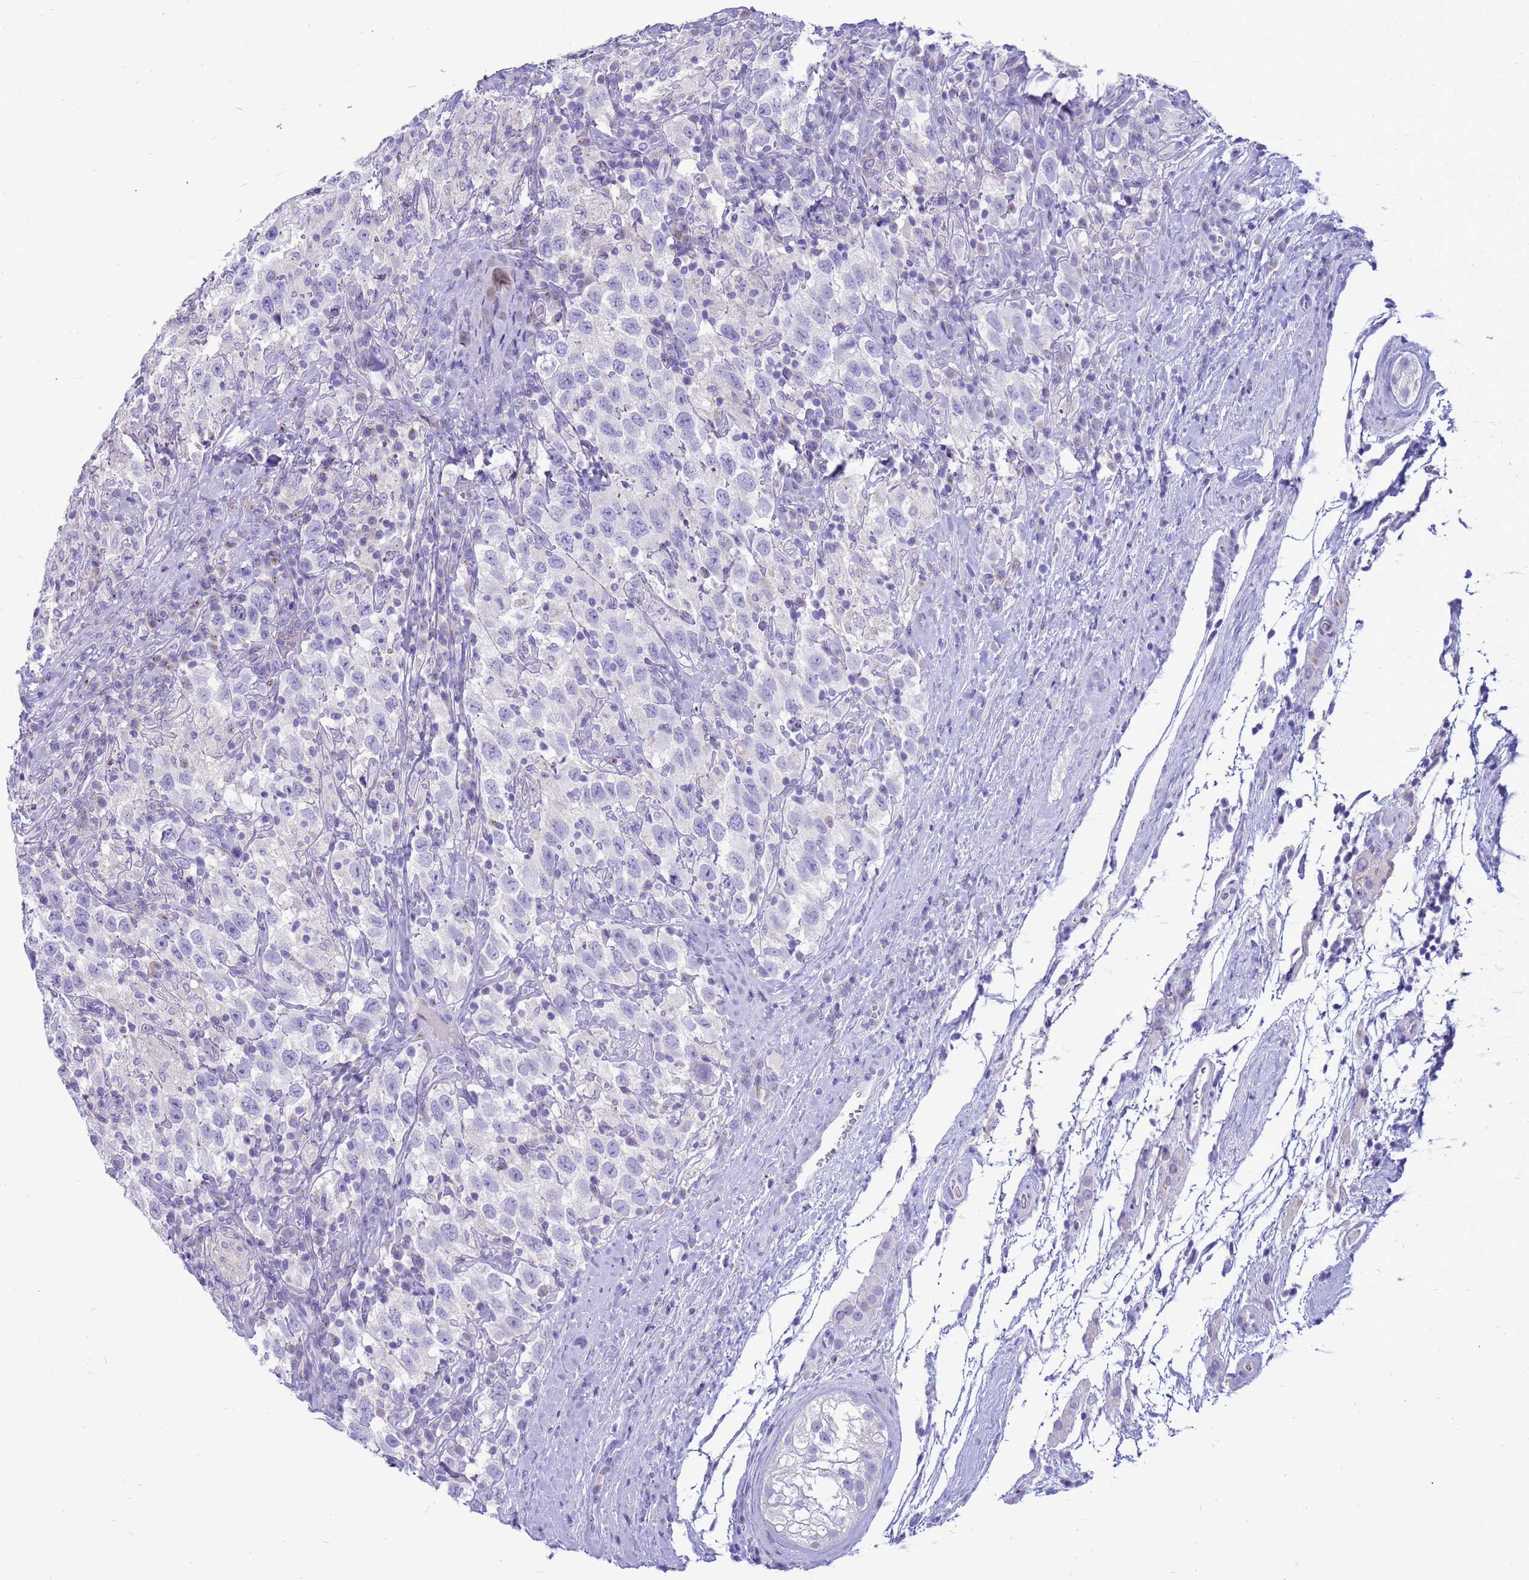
{"staining": {"intensity": "negative", "quantity": "none", "location": "none"}, "tissue": "testis cancer", "cell_type": "Tumor cells", "image_type": "cancer", "snomed": [{"axis": "morphology", "description": "Seminoma, NOS"}, {"axis": "topography", "description": "Testis"}], "caption": "Tumor cells show no significant positivity in seminoma (testis). The staining was performed using DAB (3,3'-diaminobenzidine) to visualize the protein expression in brown, while the nuclei were stained in blue with hematoxylin (Magnification: 20x).", "gene": "PDE10A", "patient": {"sex": "male", "age": 41}}